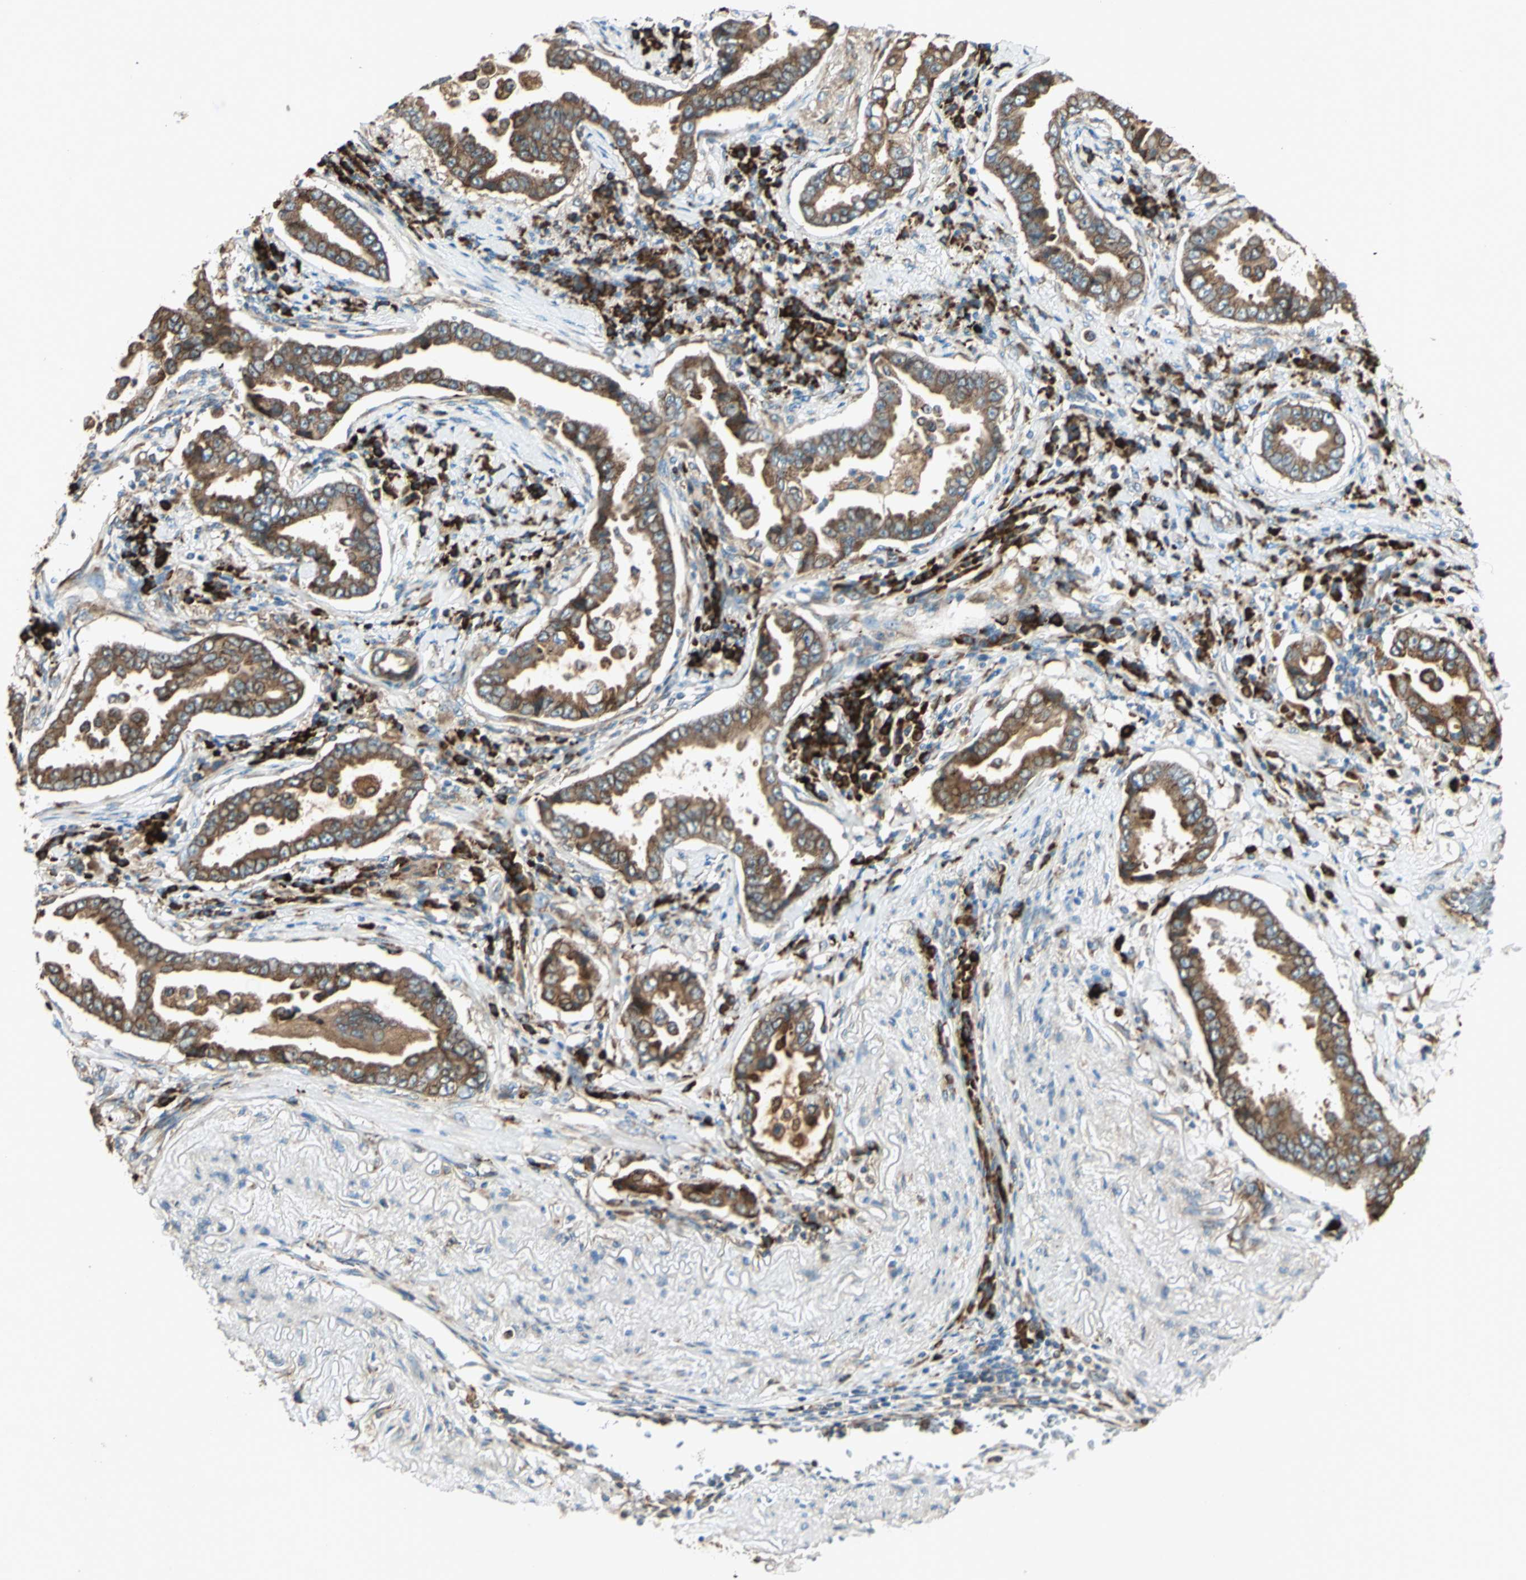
{"staining": {"intensity": "moderate", "quantity": ">75%", "location": "cytoplasmic/membranous"}, "tissue": "lung cancer", "cell_type": "Tumor cells", "image_type": "cancer", "snomed": [{"axis": "morphology", "description": "Normal tissue, NOS"}, {"axis": "morphology", "description": "Inflammation, NOS"}, {"axis": "morphology", "description": "Adenocarcinoma, NOS"}, {"axis": "topography", "description": "Lung"}], "caption": "Lung adenocarcinoma stained with a protein marker shows moderate staining in tumor cells.", "gene": "PDIA4", "patient": {"sex": "female", "age": 64}}